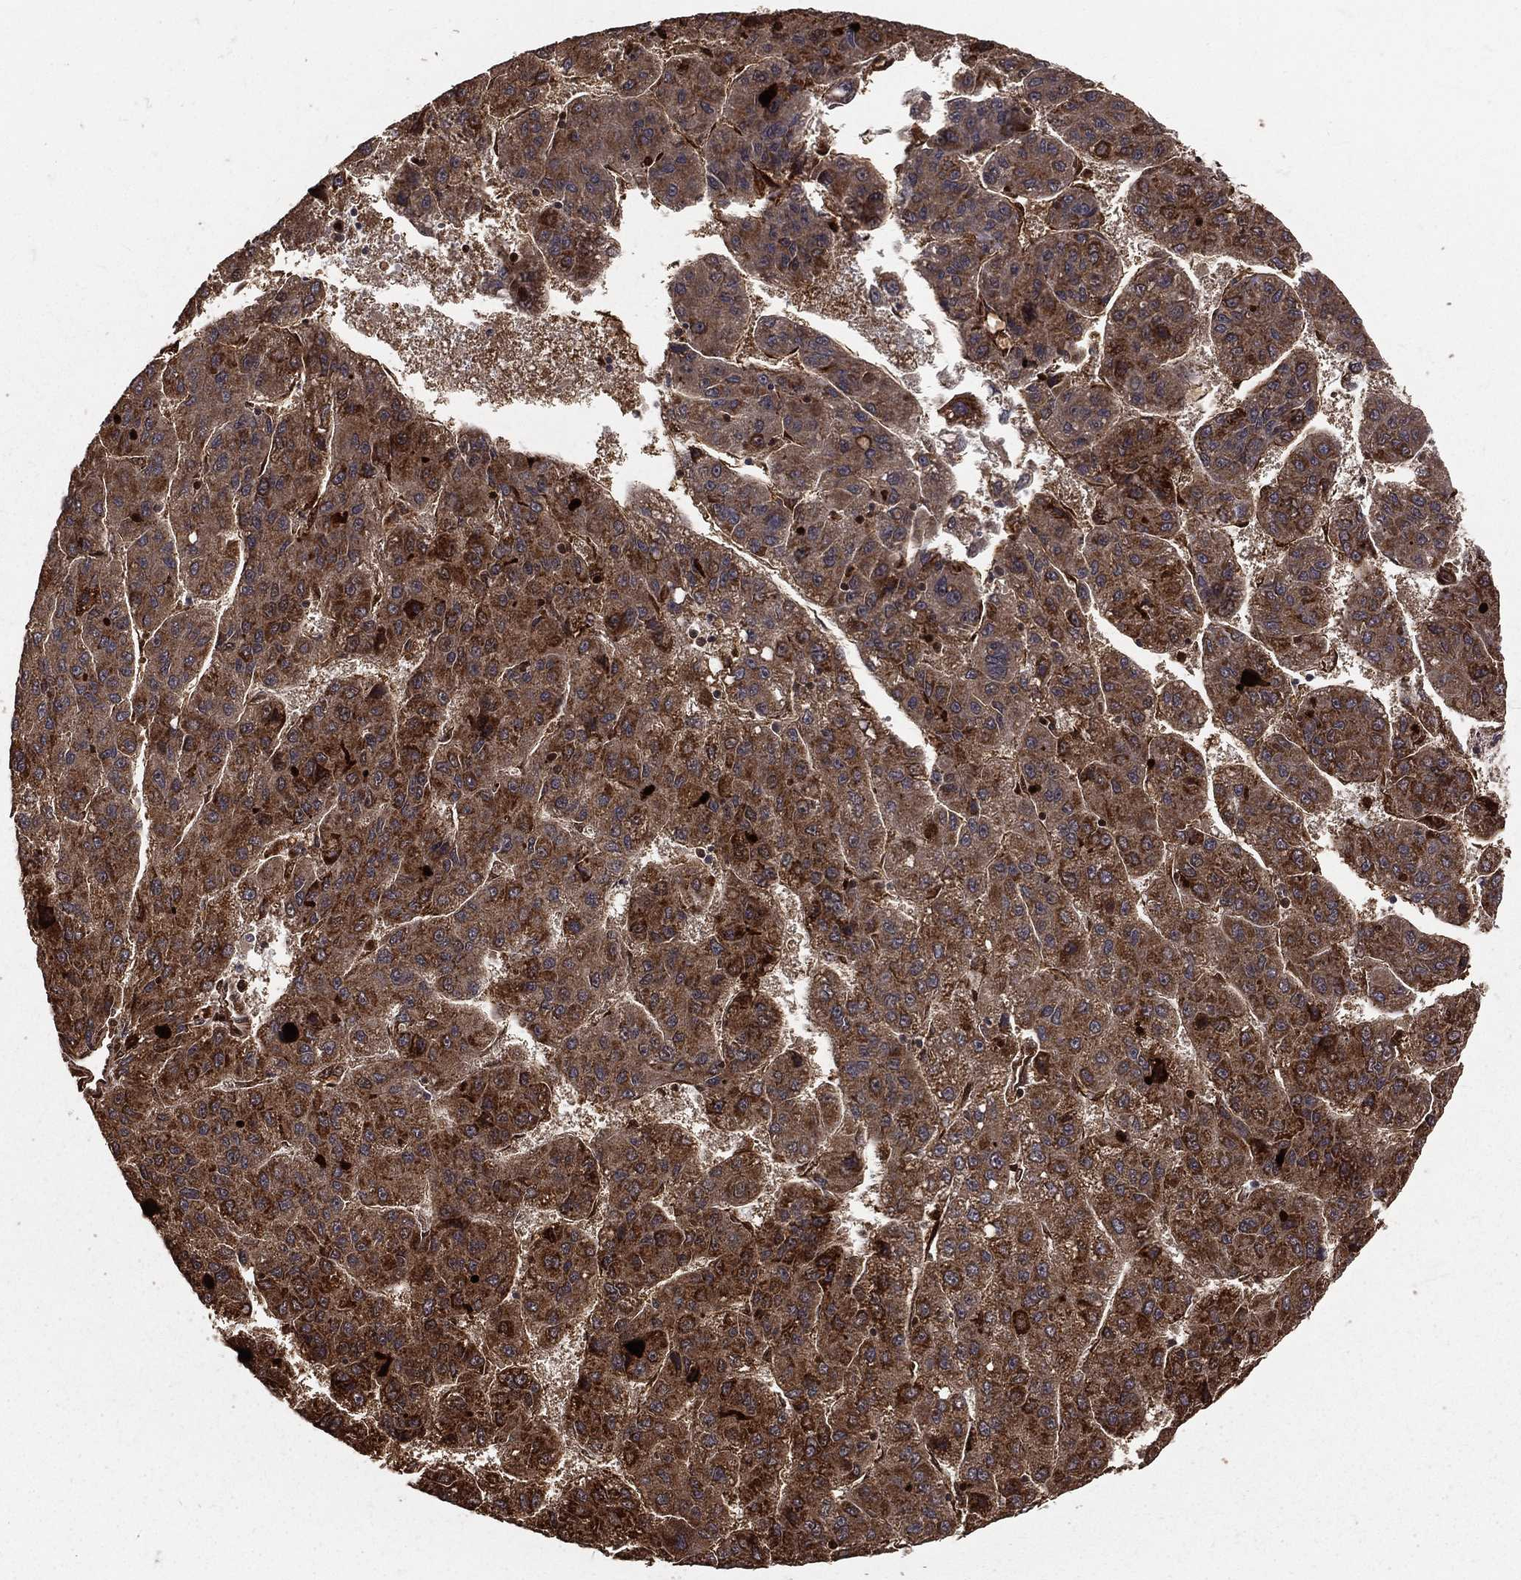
{"staining": {"intensity": "strong", "quantity": ">75%", "location": "cytoplasmic/membranous"}, "tissue": "liver cancer", "cell_type": "Tumor cells", "image_type": "cancer", "snomed": [{"axis": "morphology", "description": "Carcinoma, Hepatocellular, NOS"}, {"axis": "topography", "description": "Liver"}], "caption": "Immunohistochemical staining of liver cancer (hepatocellular carcinoma) demonstrates high levels of strong cytoplasmic/membranous staining in approximately >75% of tumor cells. Using DAB (3,3'-diaminobenzidine) (brown) and hematoxylin (blue) stains, captured at high magnification using brightfield microscopy.", "gene": "MAPK1", "patient": {"sex": "female", "age": 82}}